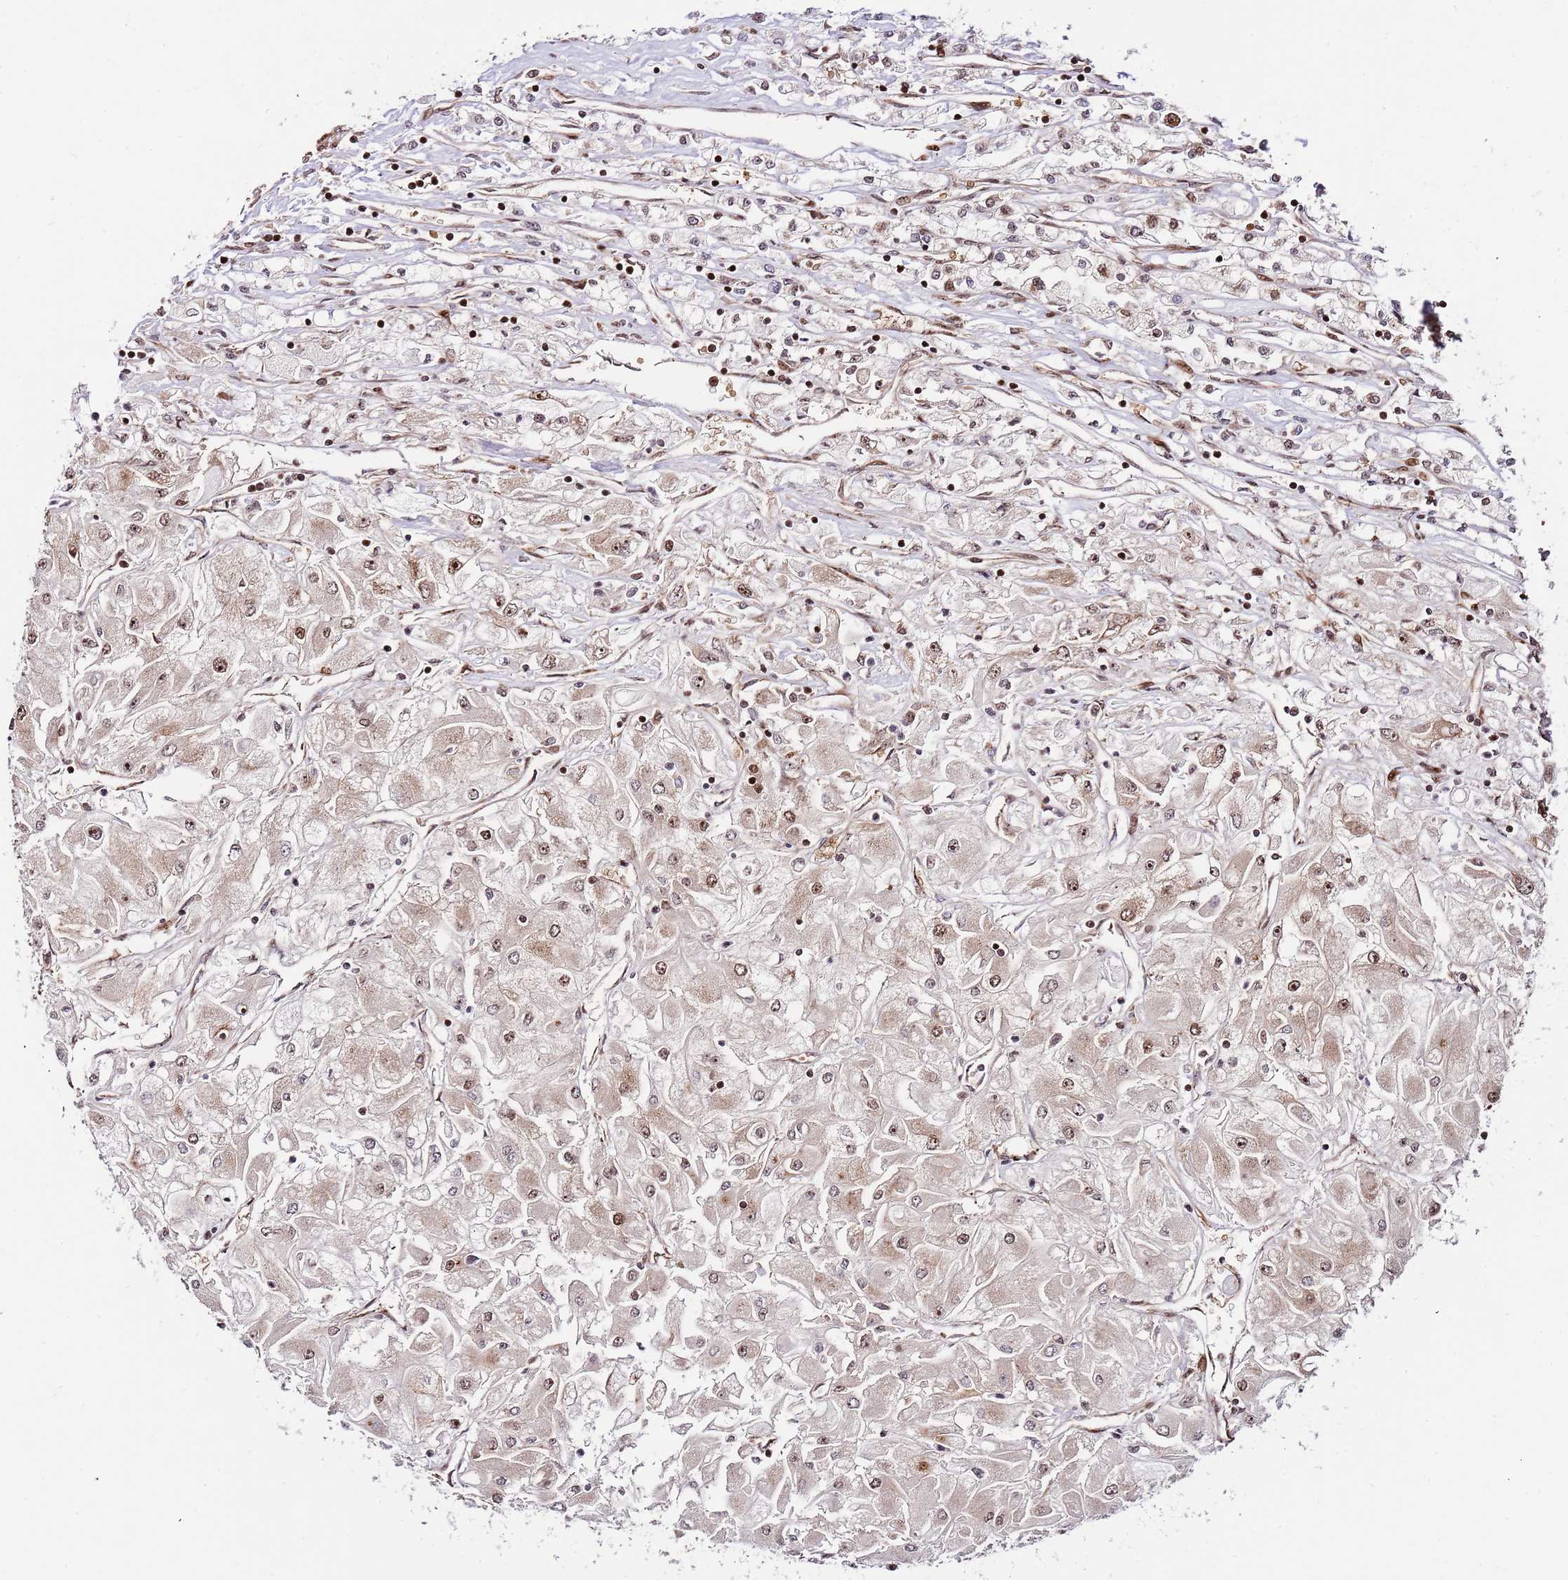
{"staining": {"intensity": "moderate", "quantity": ">75%", "location": "nuclear"}, "tissue": "renal cancer", "cell_type": "Tumor cells", "image_type": "cancer", "snomed": [{"axis": "morphology", "description": "Adenocarcinoma, NOS"}, {"axis": "topography", "description": "Kidney"}], "caption": "Protein expression analysis of human adenocarcinoma (renal) reveals moderate nuclear expression in about >75% of tumor cells.", "gene": "RIF1", "patient": {"sex": "male", "age": 80}}